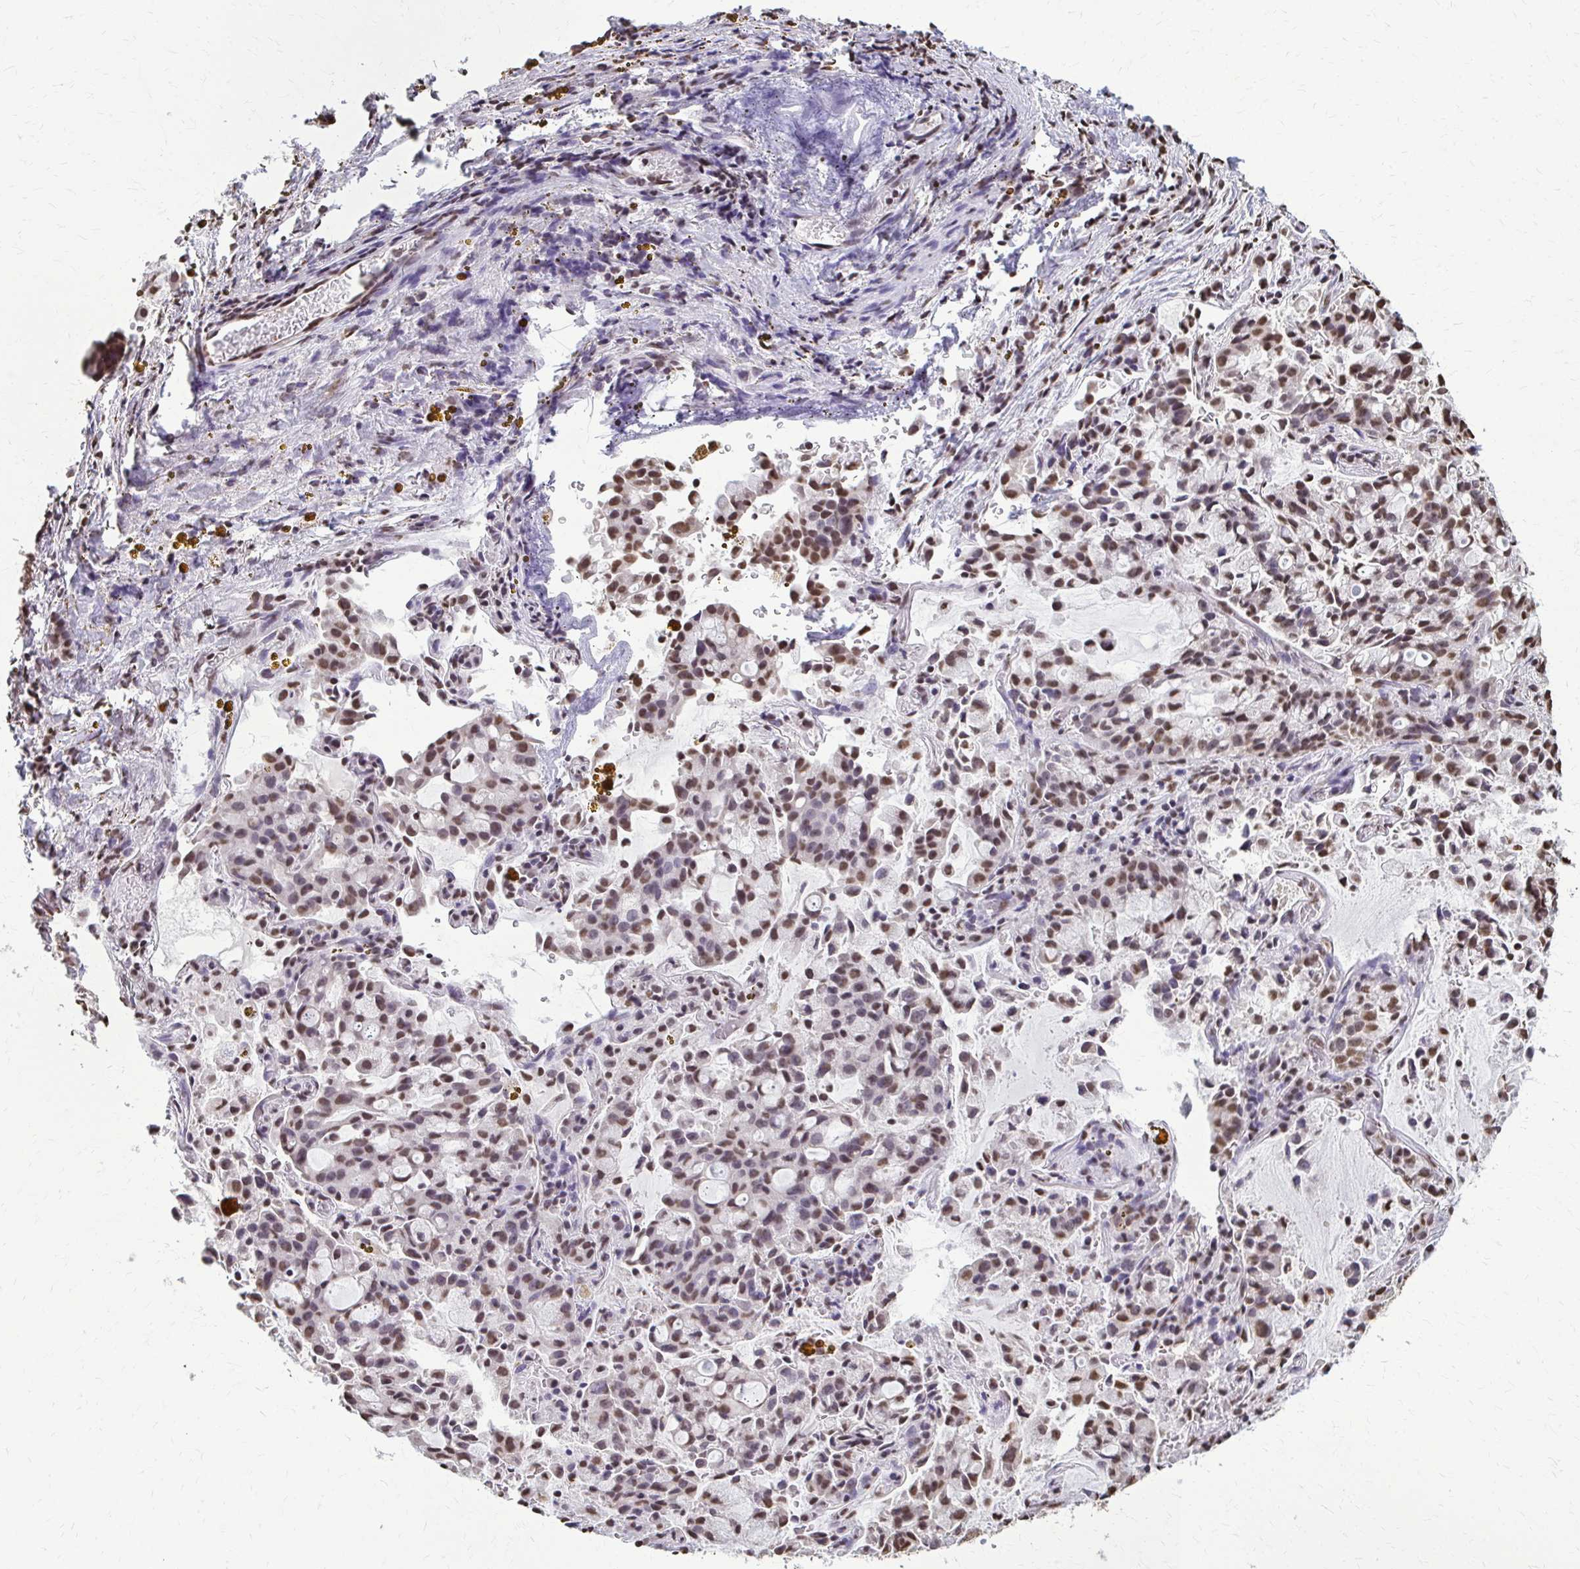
{"staining": {"intensity": "moderate", "quantity": ">75%", "location": "nuclear"}, "tissue": "lung cancer", "cell_type": "Tumor cells", "image_type": "cancer", "snomed": [{"axis": "morphology", "description": "Adenocarcinoma, NOS"}, {"axis": "topography", "description": "Lung"}], "caption": "A brown stain highlights moderate nuclear expression of a protein in lung adenocarcinoma tumor cells.", "gene": "SNRPA", "patient": {"sex": "female", "age": 44}}